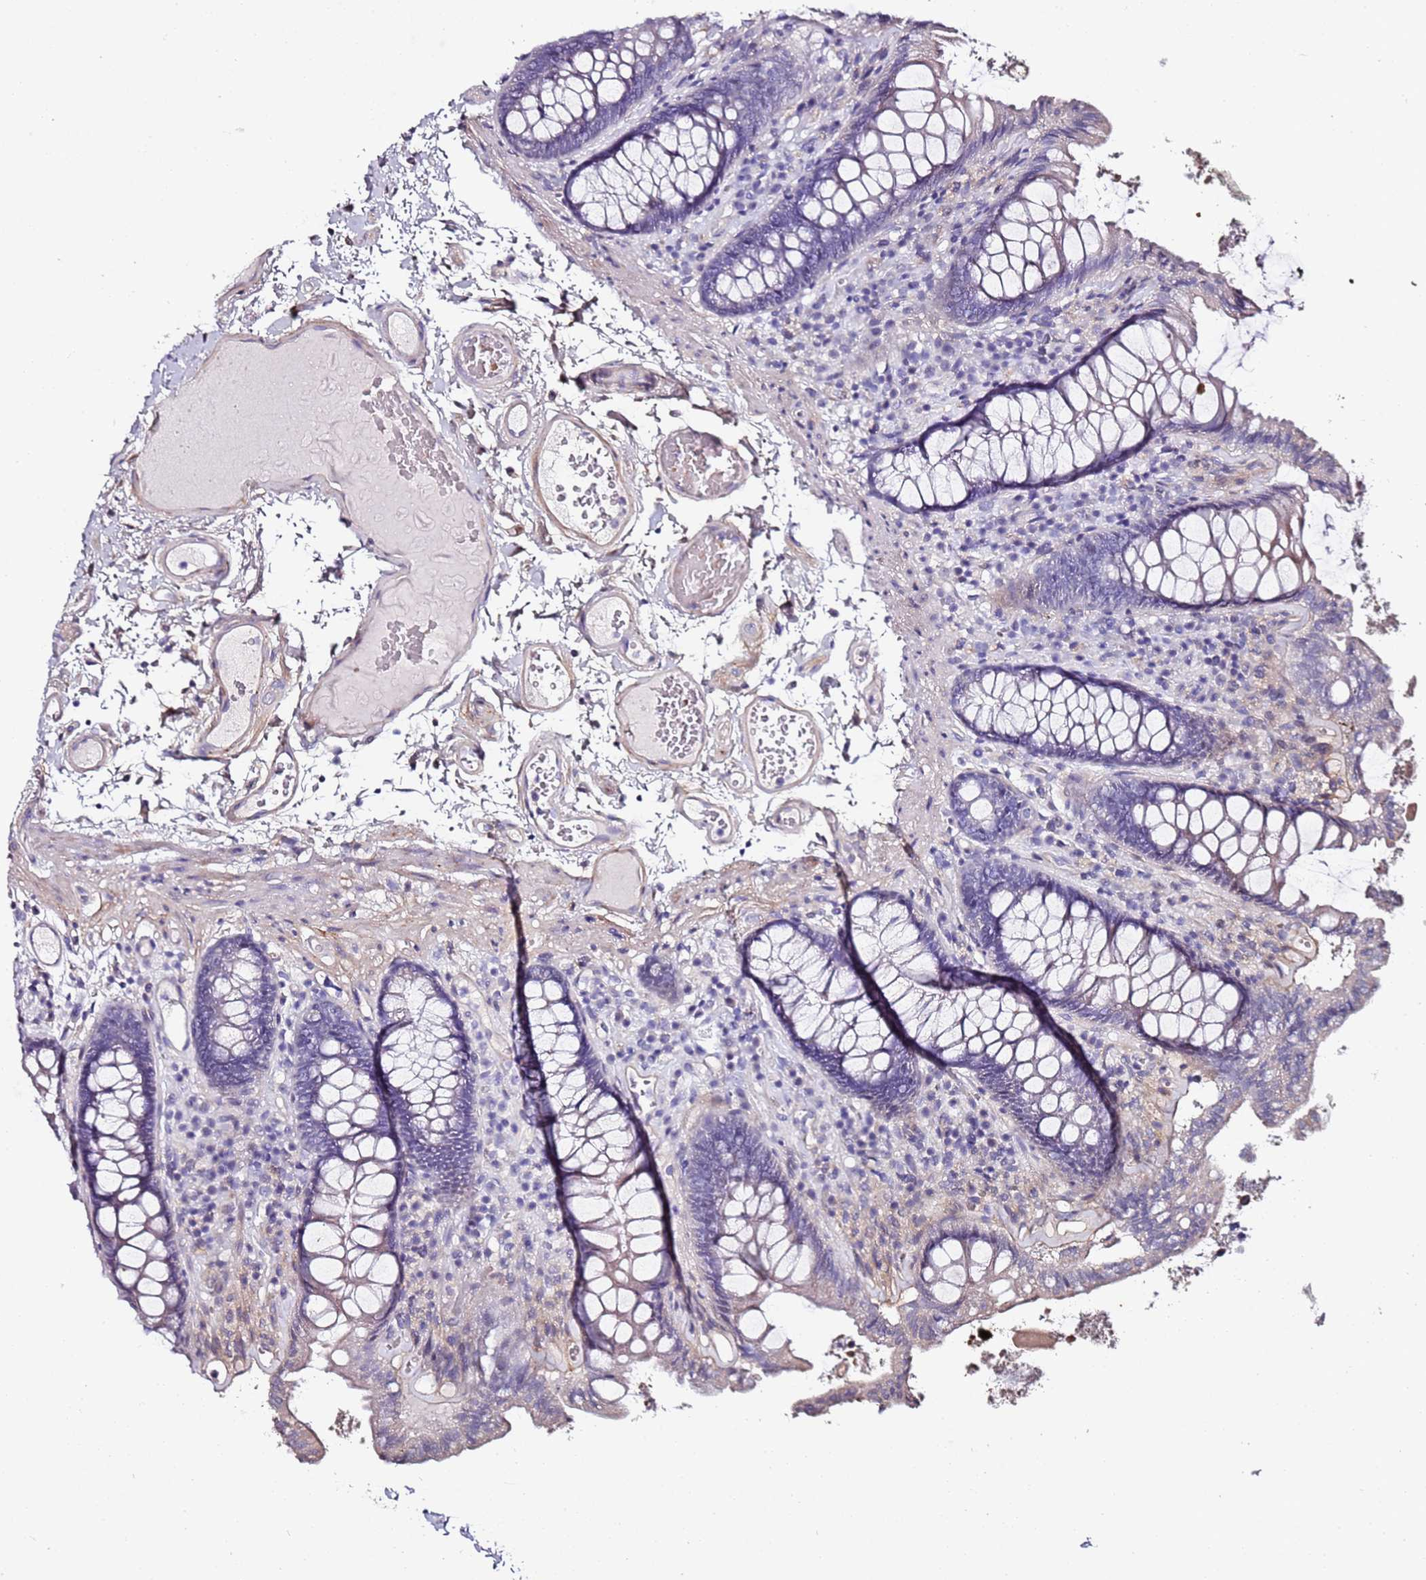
{"staining": {"intensity": "negative", "quantity": "none", "location": "none"}, "tissue": "colon", "cell_type": "Endothelial cells", "image_type": "normal", "snomed": [{"axis": "morphology", "description": "Normal tissue, NOS"}, {"axis": "topography", "description": "Colon"}], "caption": "This image is of unremarkable colon stained with immunohistochemistry (IHC) to label a protein in brown with the nuclei are counter-stained blue. There is no staining in endothelial cells. (DAB (3,3'-diaminobenzidine) immunohistochemistry, high magnification).", "gene": "C3orf80", "patient": {"sex": "male", "age": 84}}